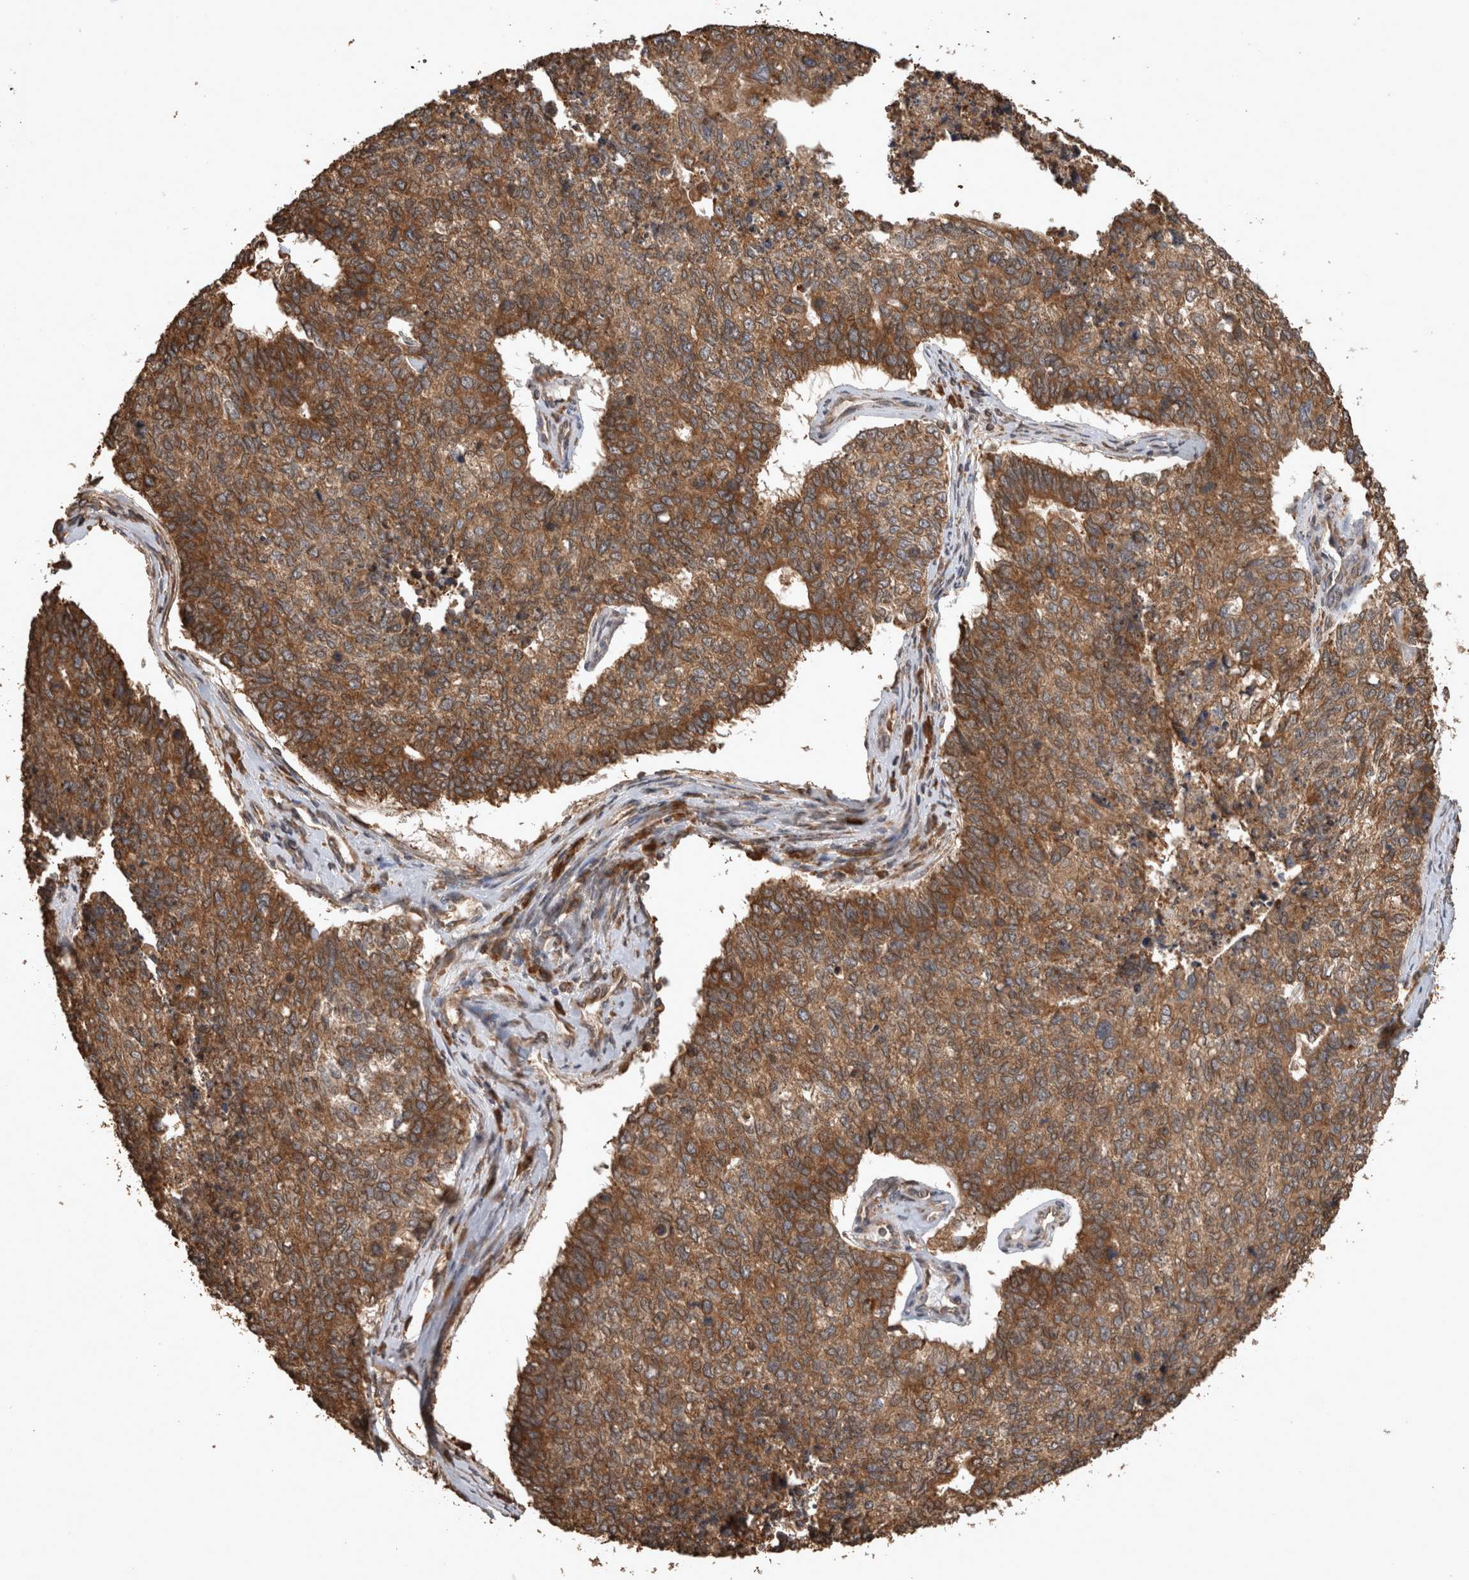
{"staining": {"intensity": "strong", "quantity": ">75%", "location": "cytoplasmic/membranous"}, "tissue": "cervical cancer", "cell_type": "Tumor cells", "image_type": "cancer", "snomed": [{"axis": "morphology", "description": "Squamous cell carcinoma, NOS"}, {"axis": "topography", "description": "Cervix"}], "caption": "This micrograph exhibits IHC staining of cervical cancer, with high strong cytoplasmic/membranous positivity in about >75% of tumor cells.", "gene": "OTUD7B", "patient": {"sex": "female", "age": 63}}